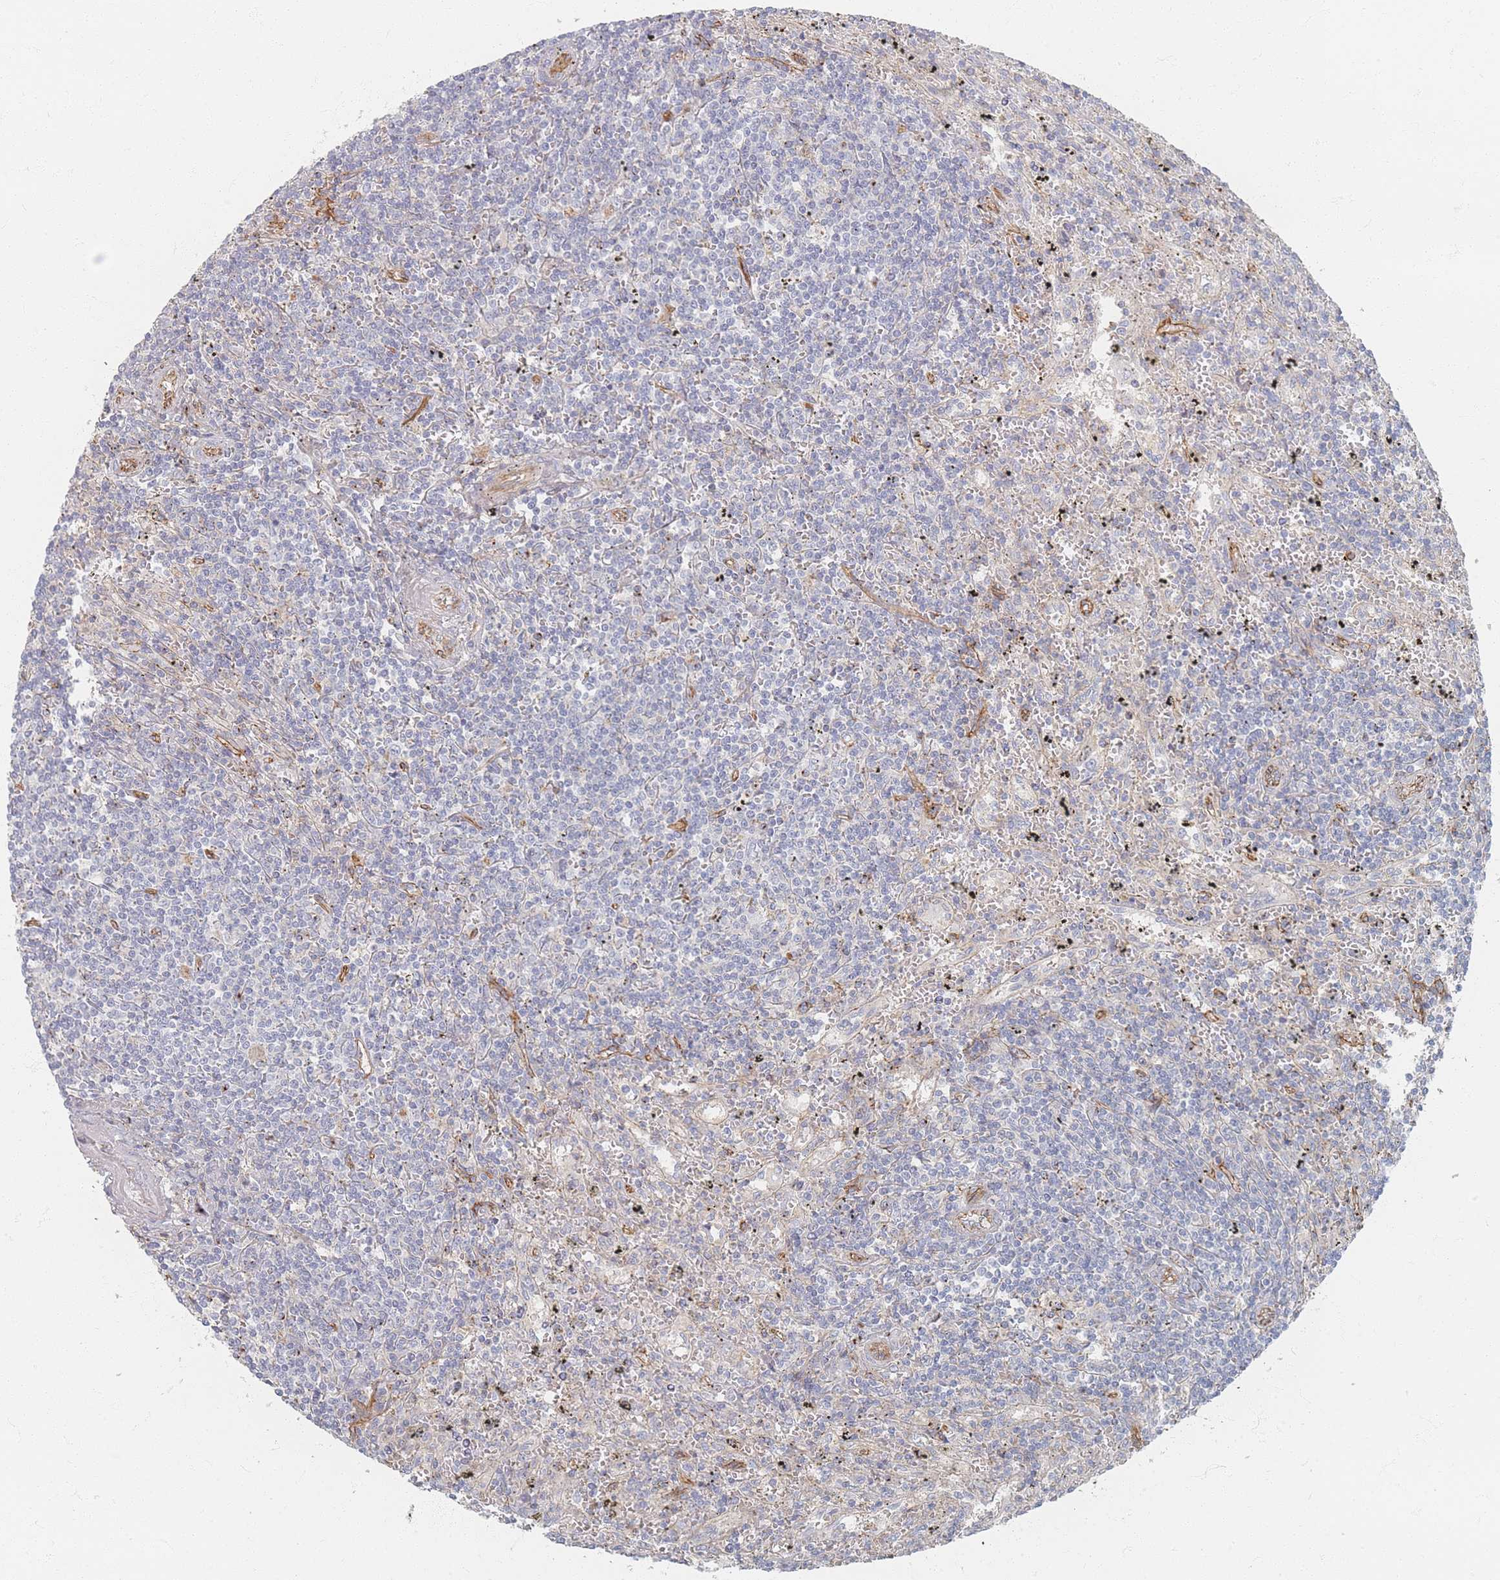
{"staining": {"intensity": "negative", "quantity": "none", "location": "none"}, "tissue": "lymphoma", "cell_type": "Tumor cells", "image_type": "cancer", "snomed": [{"axis": "morphology", "description": "Malignant lymphoma, non-Hodgkin's type, Low grade"}, {"axis": "topography", "description": "Spleen"}], "caption": "DAB (3,3'-diaminobenzidine) immunohistochemical staining of lymphoma demonstrates no significant positivity in tumor cells.", "gene": "GNB1", "patient": {"sex": "male", "age": 76}}